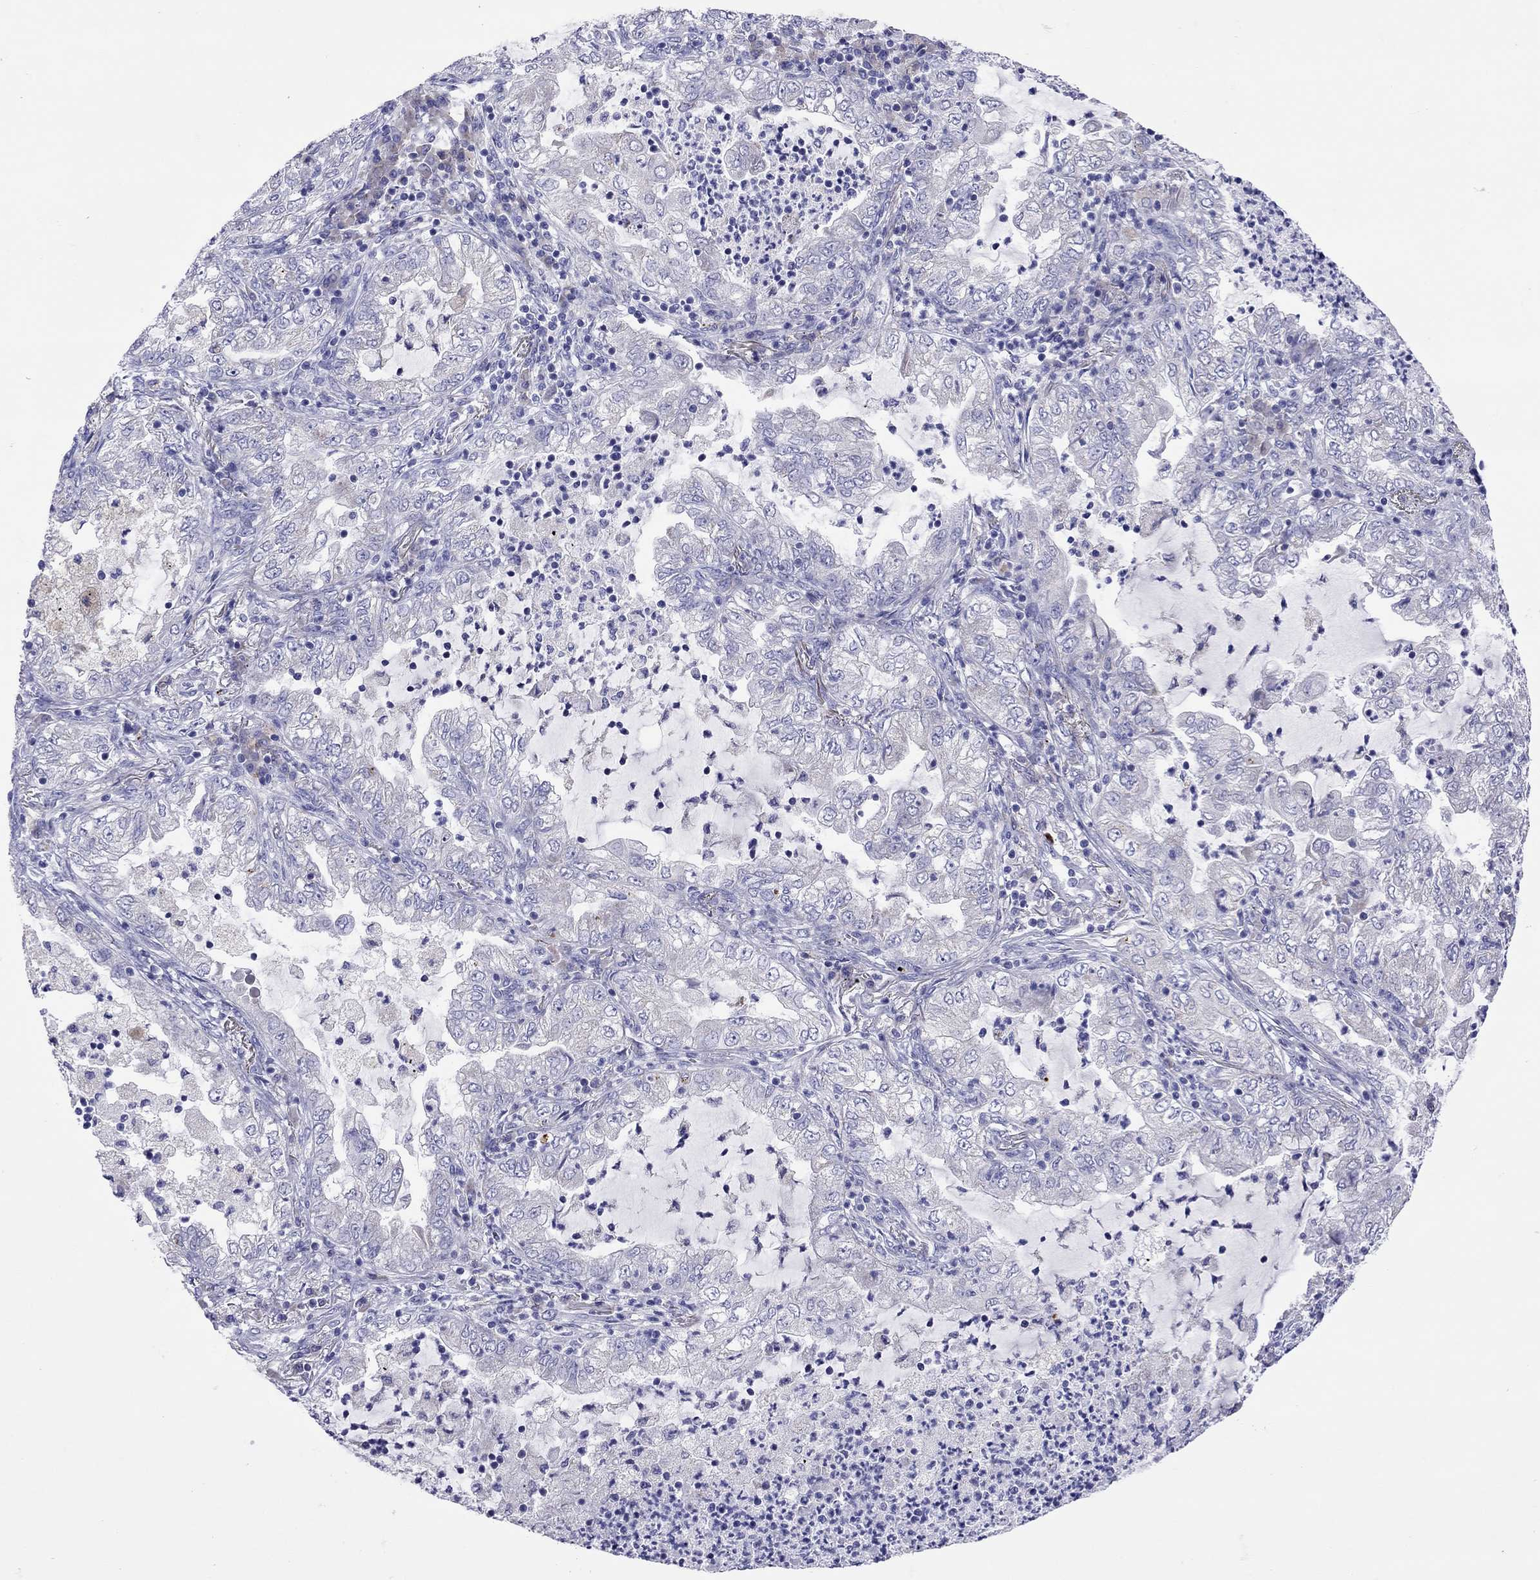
{"staining": {"intensity": "negative", "quantity": "none", "location": "none"}, "tissue": "lung cancer", "cell_type": "Tumor cells", "image_type": "cancer", "snomed": [{"axis": "morphology", "description": "Adenocarcinoma, NOS"}, {"axis": "topography", "description": "Lung"}], "caption": "A high-resolution micrograph shows immunohistochemistry staining of lung cancer, which displays no significant staining in tumor cells. (Brightfield microscopy of DAB (3,3'-diaminobenzidine) immunohistochemistry (IHC) at high magnification).", "gene": "COL9A1", "patient": {"sex": "female", "age": 73}}